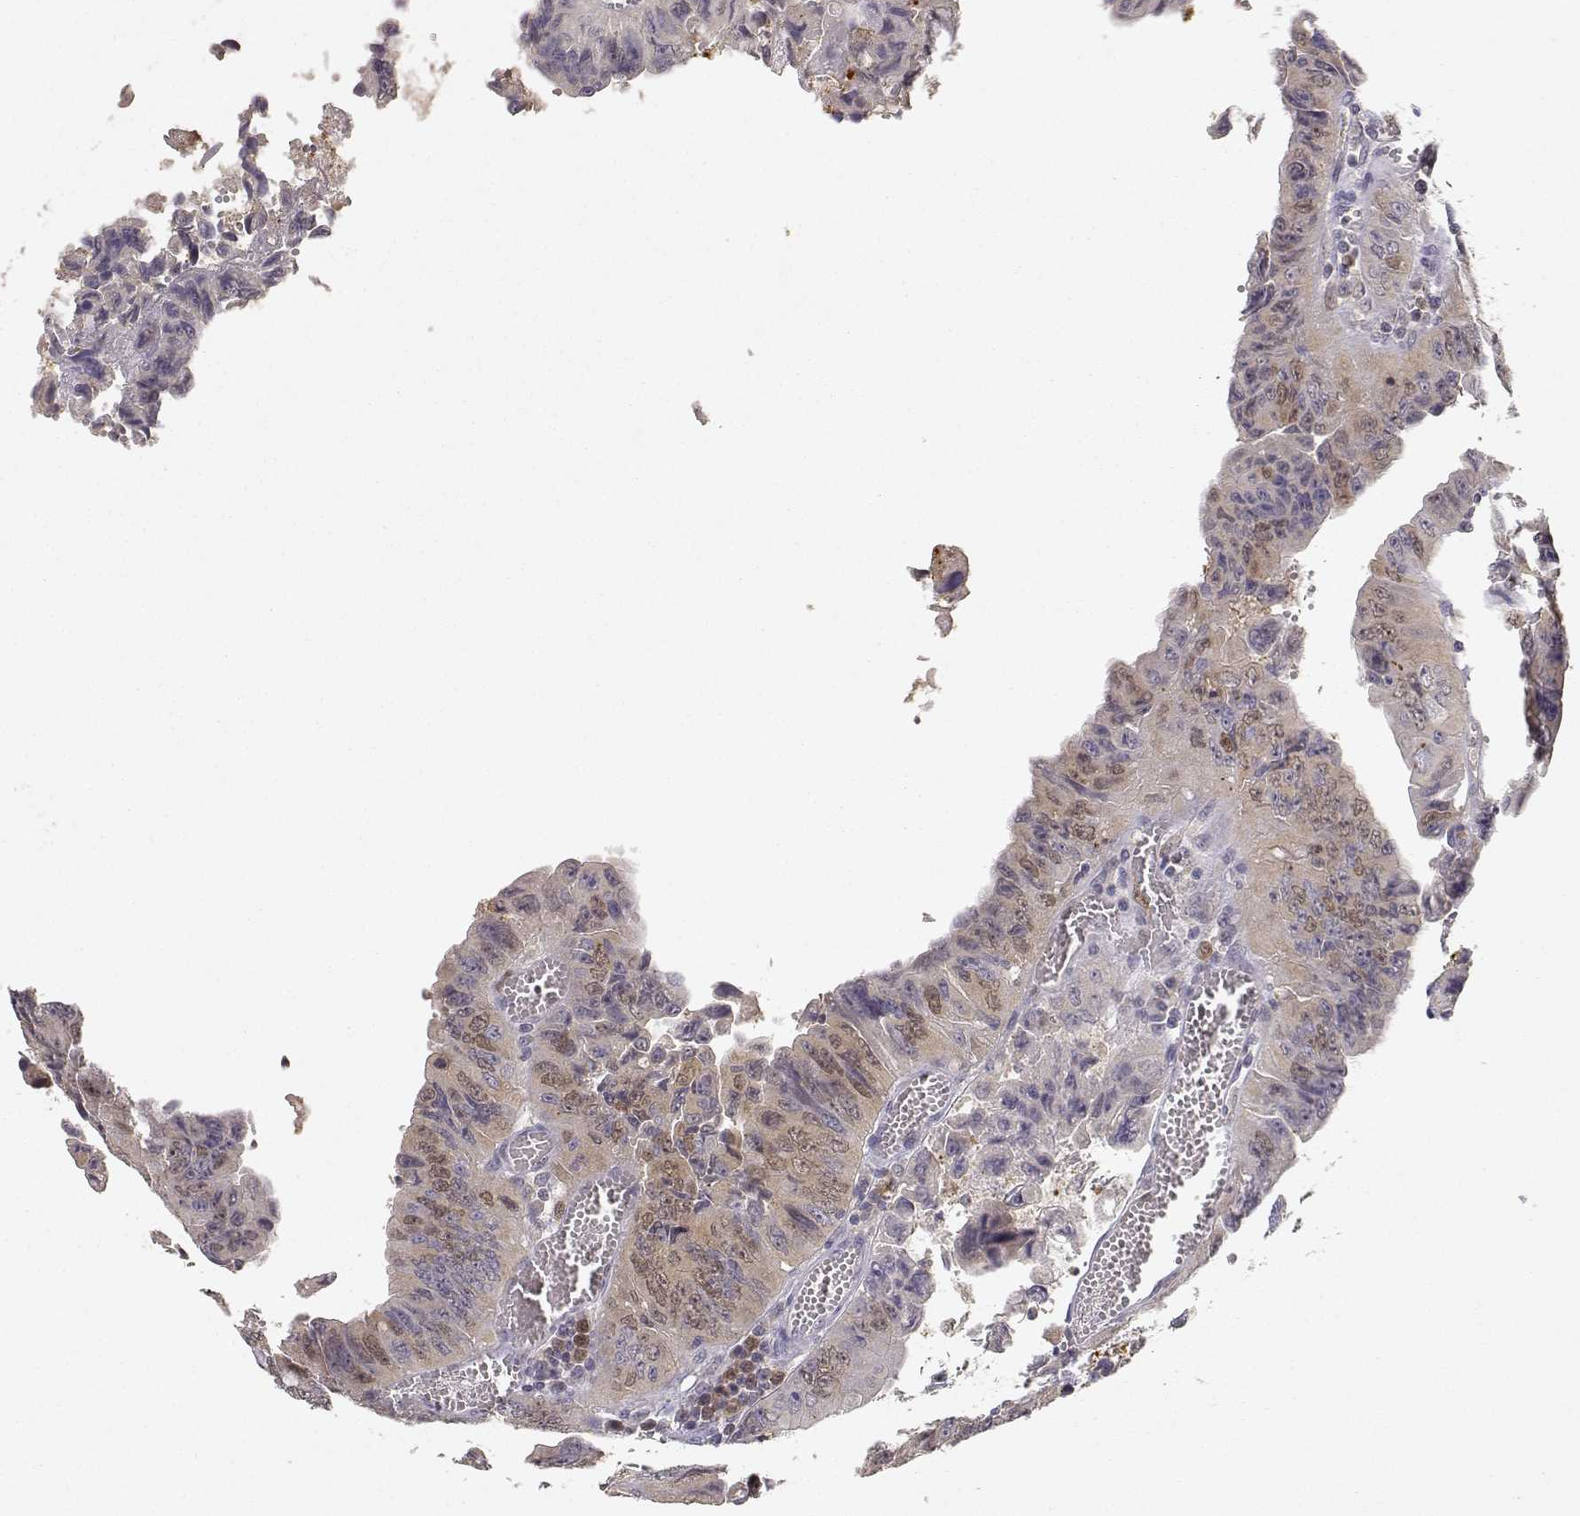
{"staining": {"intensity": "weak", "quantity": ">75%", "location": "cytoplasmic/membranous,nuclear"}, "tissue": "colorectal cancer", "cell_type": "Tumor cells", "image_type": "cancer", "snomed": [{"axis": "morphology", "description": "Adenocarcinoma, NOS"}, {"axis": "topography", "description": "Colon"}], "caption": "An image of human colorectal cancer (adenocarcinoma) stained for a protein exhibits weak cytoplasmic/membranous and nuclear brown staining in tumor cells.", "gene": "RAD51", "patient": {"sex": "female", "age": 84}}